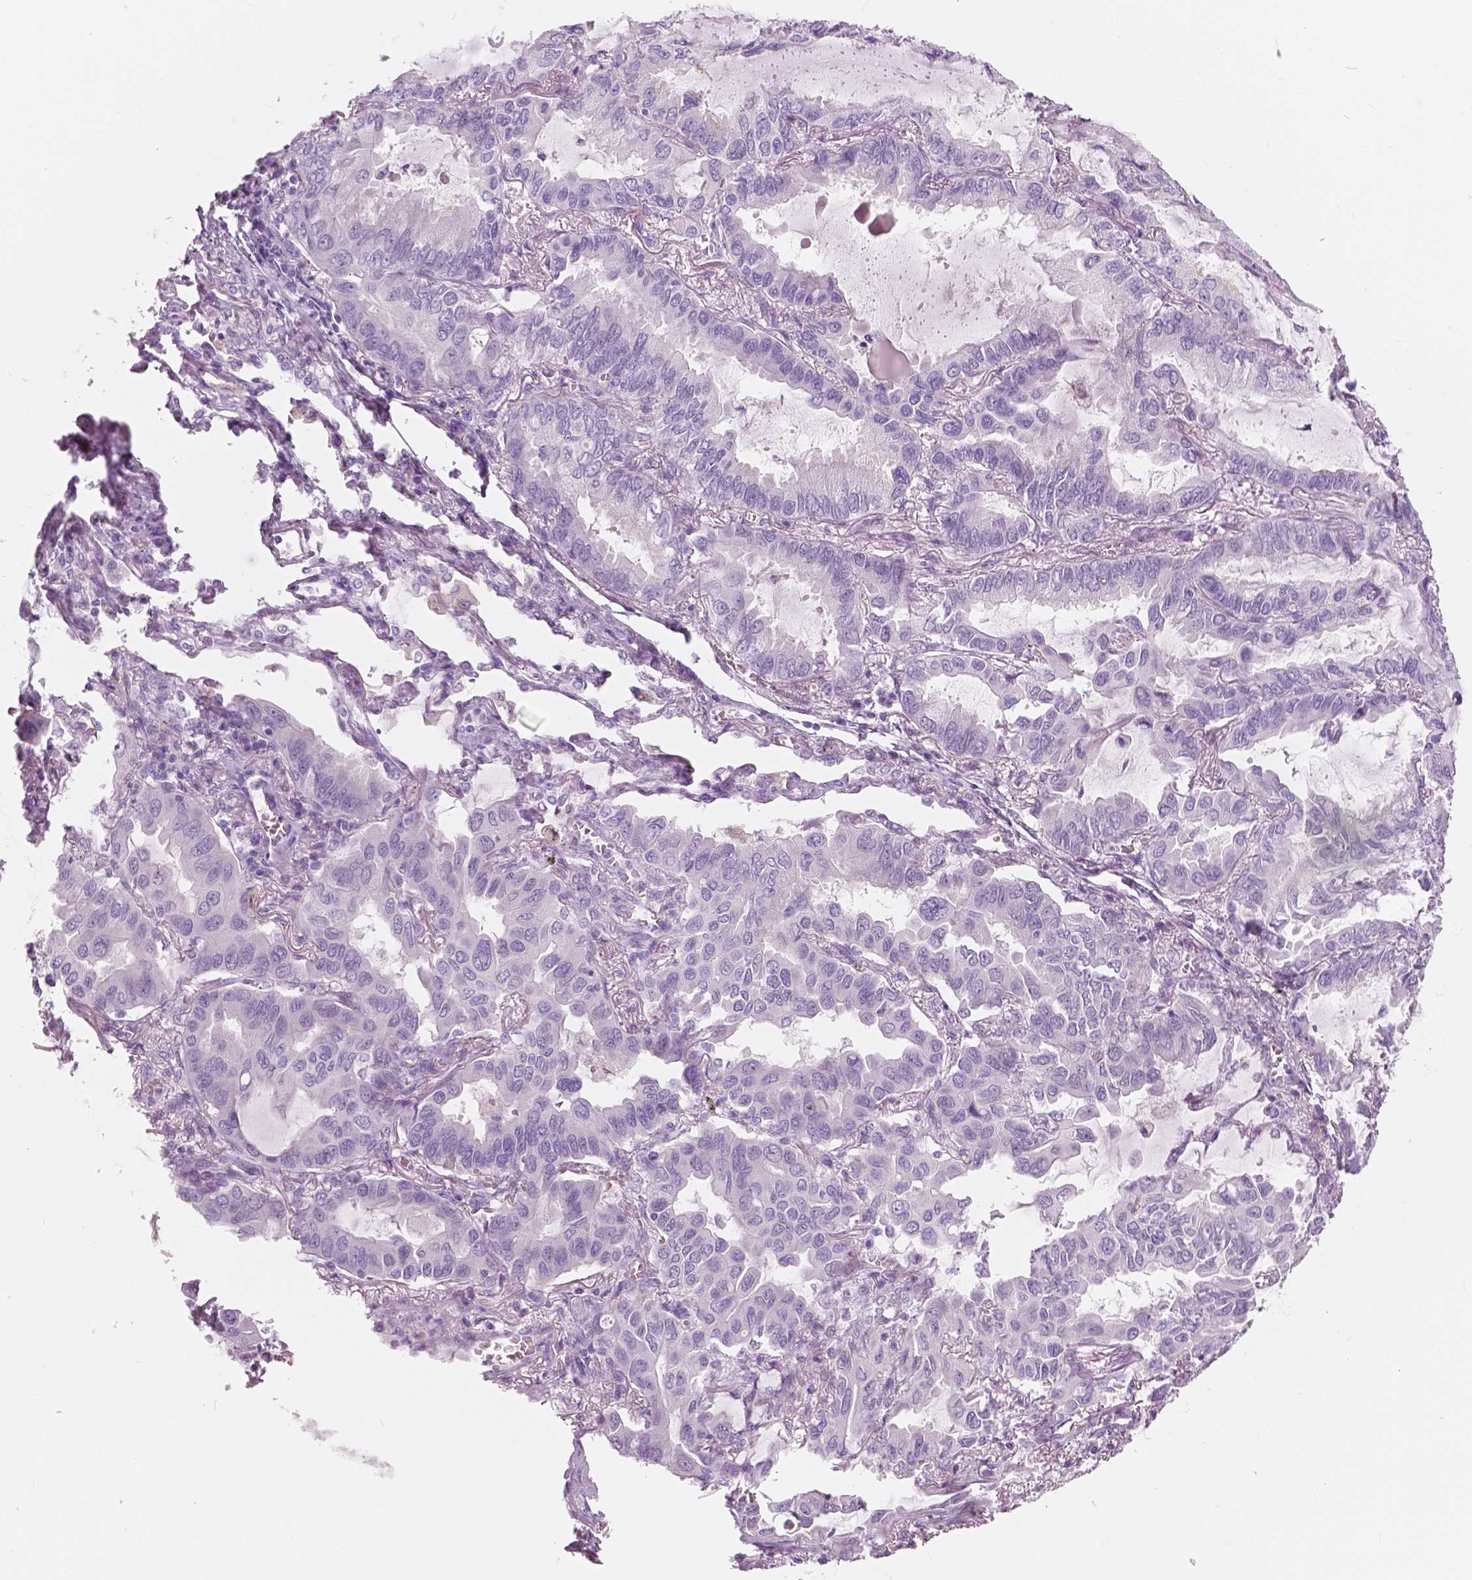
{"staining": {"intensity": "negative", "quantity": "none", "location": "none"}, "tissue": "lung cancer", "cell_type": "Tumor cells", "image_type": "cancer", "snomed": [{"axis": "morphology", "description": "Adenocarcinoma, NOS"}, {"axis": "topography", "description": "Lung"}], "caption": "Lung cancer was stained to show a protein in brown. There is no significant expression in tumor cells. Brightfield microscopy of IHC stained with DAB (brown) and hematoxylin (blue), captured at high magnification.", "gene": "A4GNT", "patient": {"sex": "male", "age": 64}}